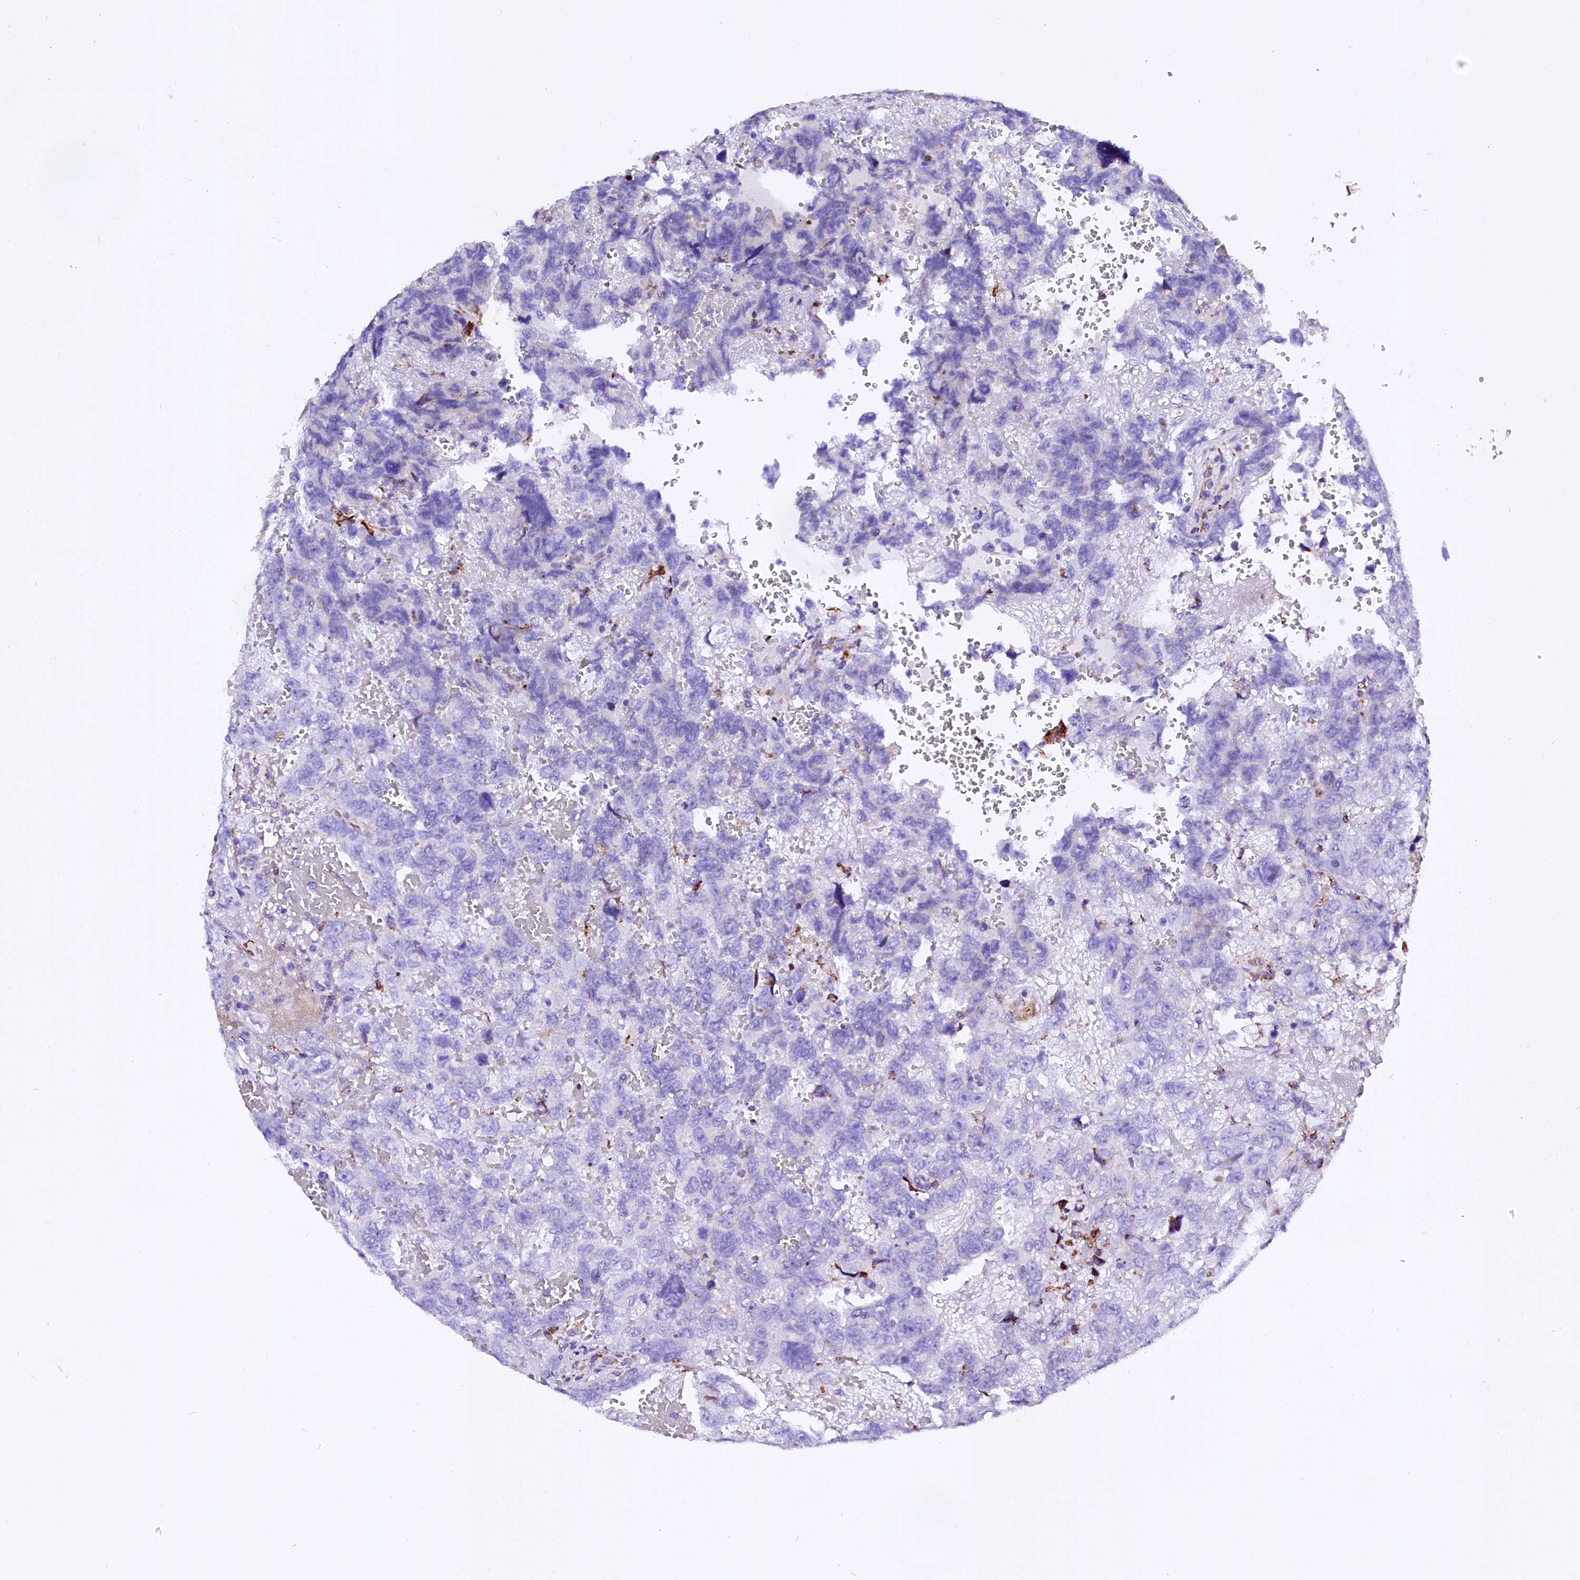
{"staining": {"intensity": "negative", "quantity": "none", "location": "none"}, "tissue": "testis cancer", "cell_type": "Tumor cells", "image_type": "cancer", "snomed": [{"axis": "morphology", "description": "Carcinoma, Embryonal, NOS"}, {"axis": "topography", "description": "Testis"}], "caption": "Testis cancer (embryonal carcinoma) was stained to show a protein in brown. There is no significant positivity in tumor cells. (DAB (3,3'-diaminobenzidine) immunohistochemistry with hematoxylin counter stain).", "gene": "CMTR2", "patient": {"sex": "male", "age": 45}}